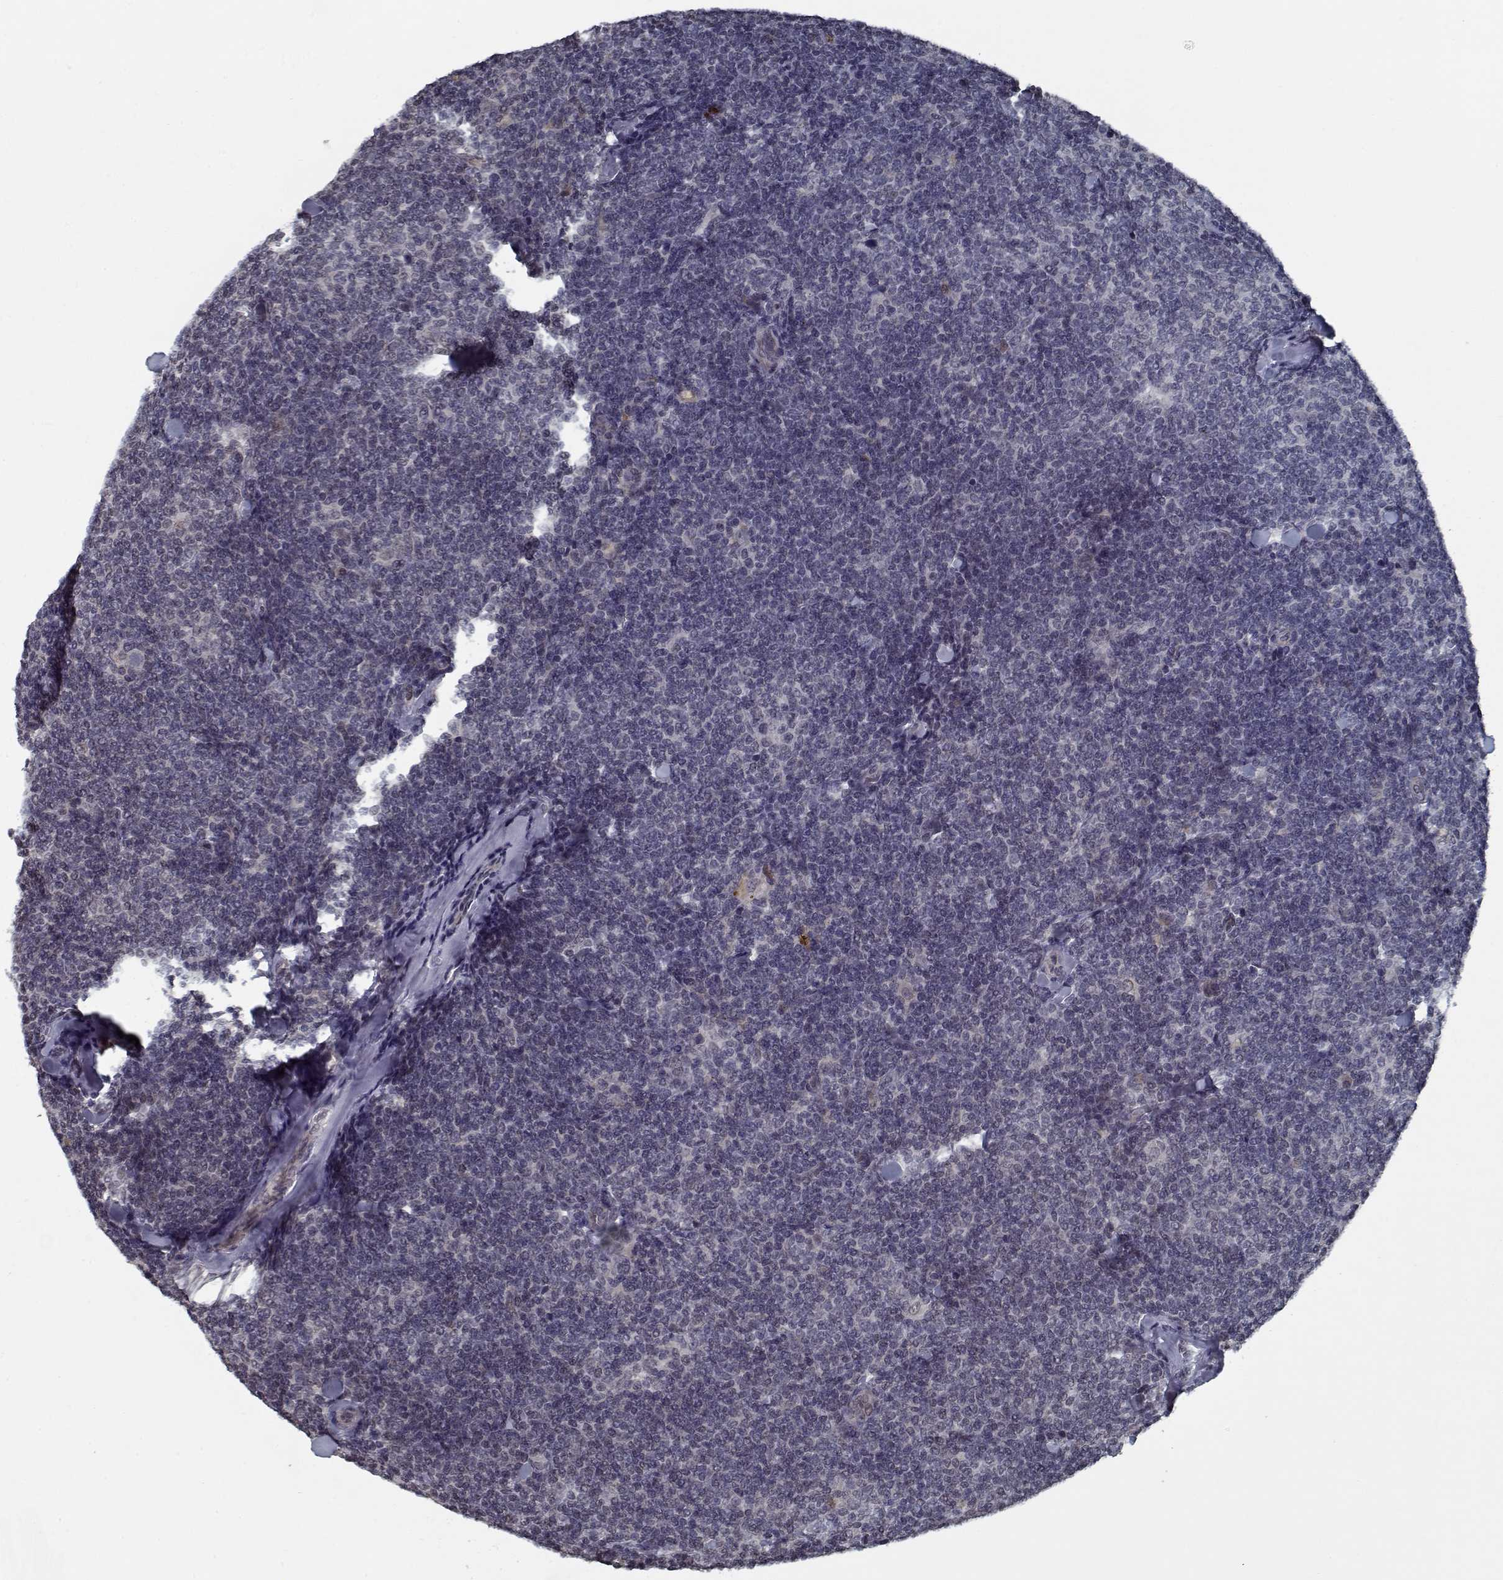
{"staining": {"intensity": "negative", "quantity": "none", "location": "none"}, "tissue": "lymphoma", "cell_type": "Tumor cells", "image_type": "cancer", "snomed": [{"axis": "morphology", "description": "Malignant lymphoma, non-Hodgkin's type, Low grade"}, {"axis": "topography", "description": "Lymph node"}], "caption": "This is a photomicrograph of immunohistochemistry staining of lymphoma, which shows no staining in tumor cells. The staining is performed using DAB (3,3'-diaminobenzidine) brown chromogen with nuclei counter-stained in using hematoxylin.", "gene": "NLK", "patient": {"sex": "female", "age": 56}}